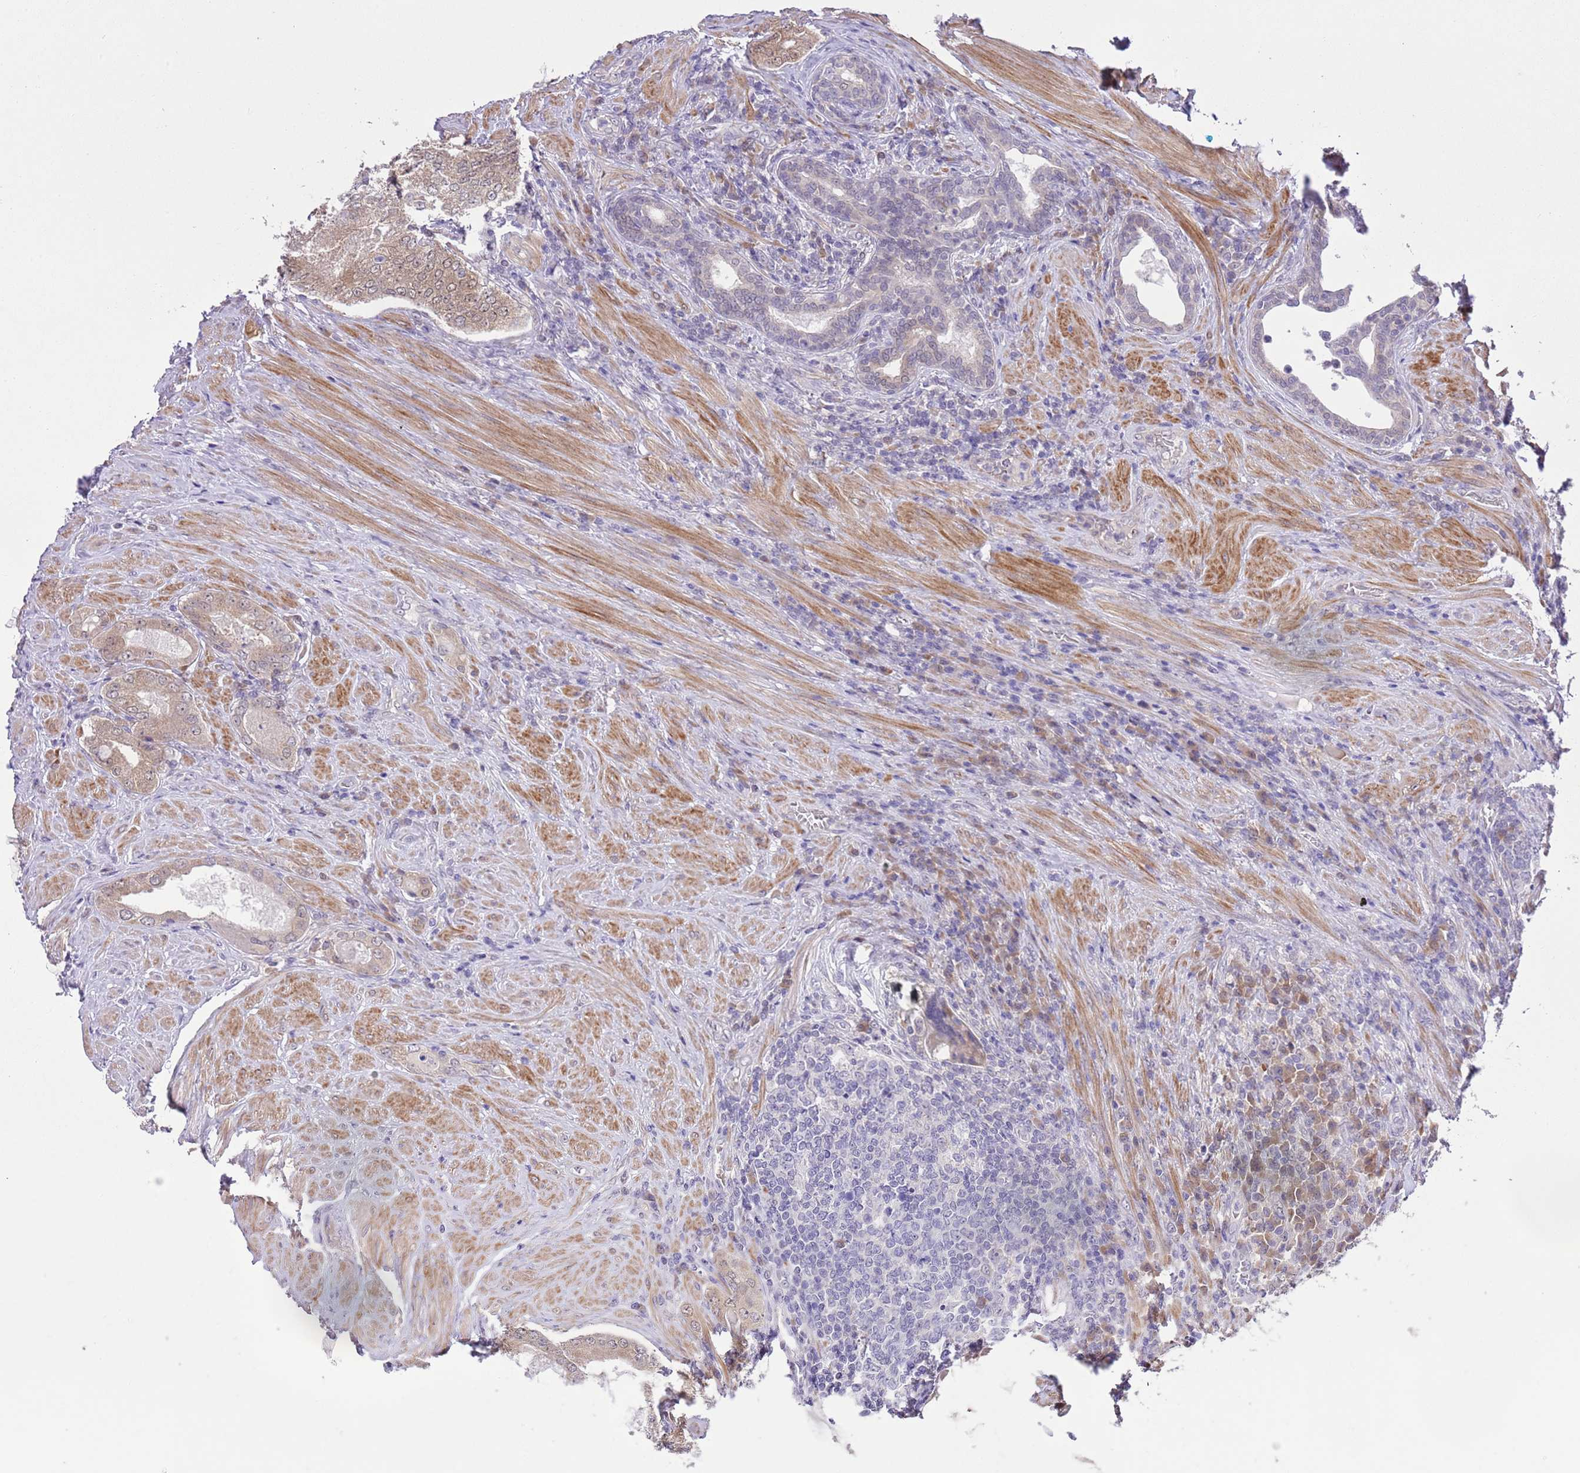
{"staining": {"intensity": "moderate", "quantity": "<25%", "location": "cytoplasmic/membranous"}, "tissue": "prostate cancer", "cell_type": "Tumor cells", "image_type": "cancer", "snomed": [{"axis": "morphology", "description": "Adenocarcinoma, Low grade"}, {"axis": "topography", "description": "Prostate"}], "caption": "The image shows immunohistochemical staining of prostate low-grade adenocarcinoma. There is moderate cytoplasmic/membranous positivity is identified in about <25% of tumor cells. (DAB (3,3'-diaminobenzidine) IHC with brightfield microscopy, high magnification).", "gene": "GALK2", "patient": {"sex": "male", "age": 68}}